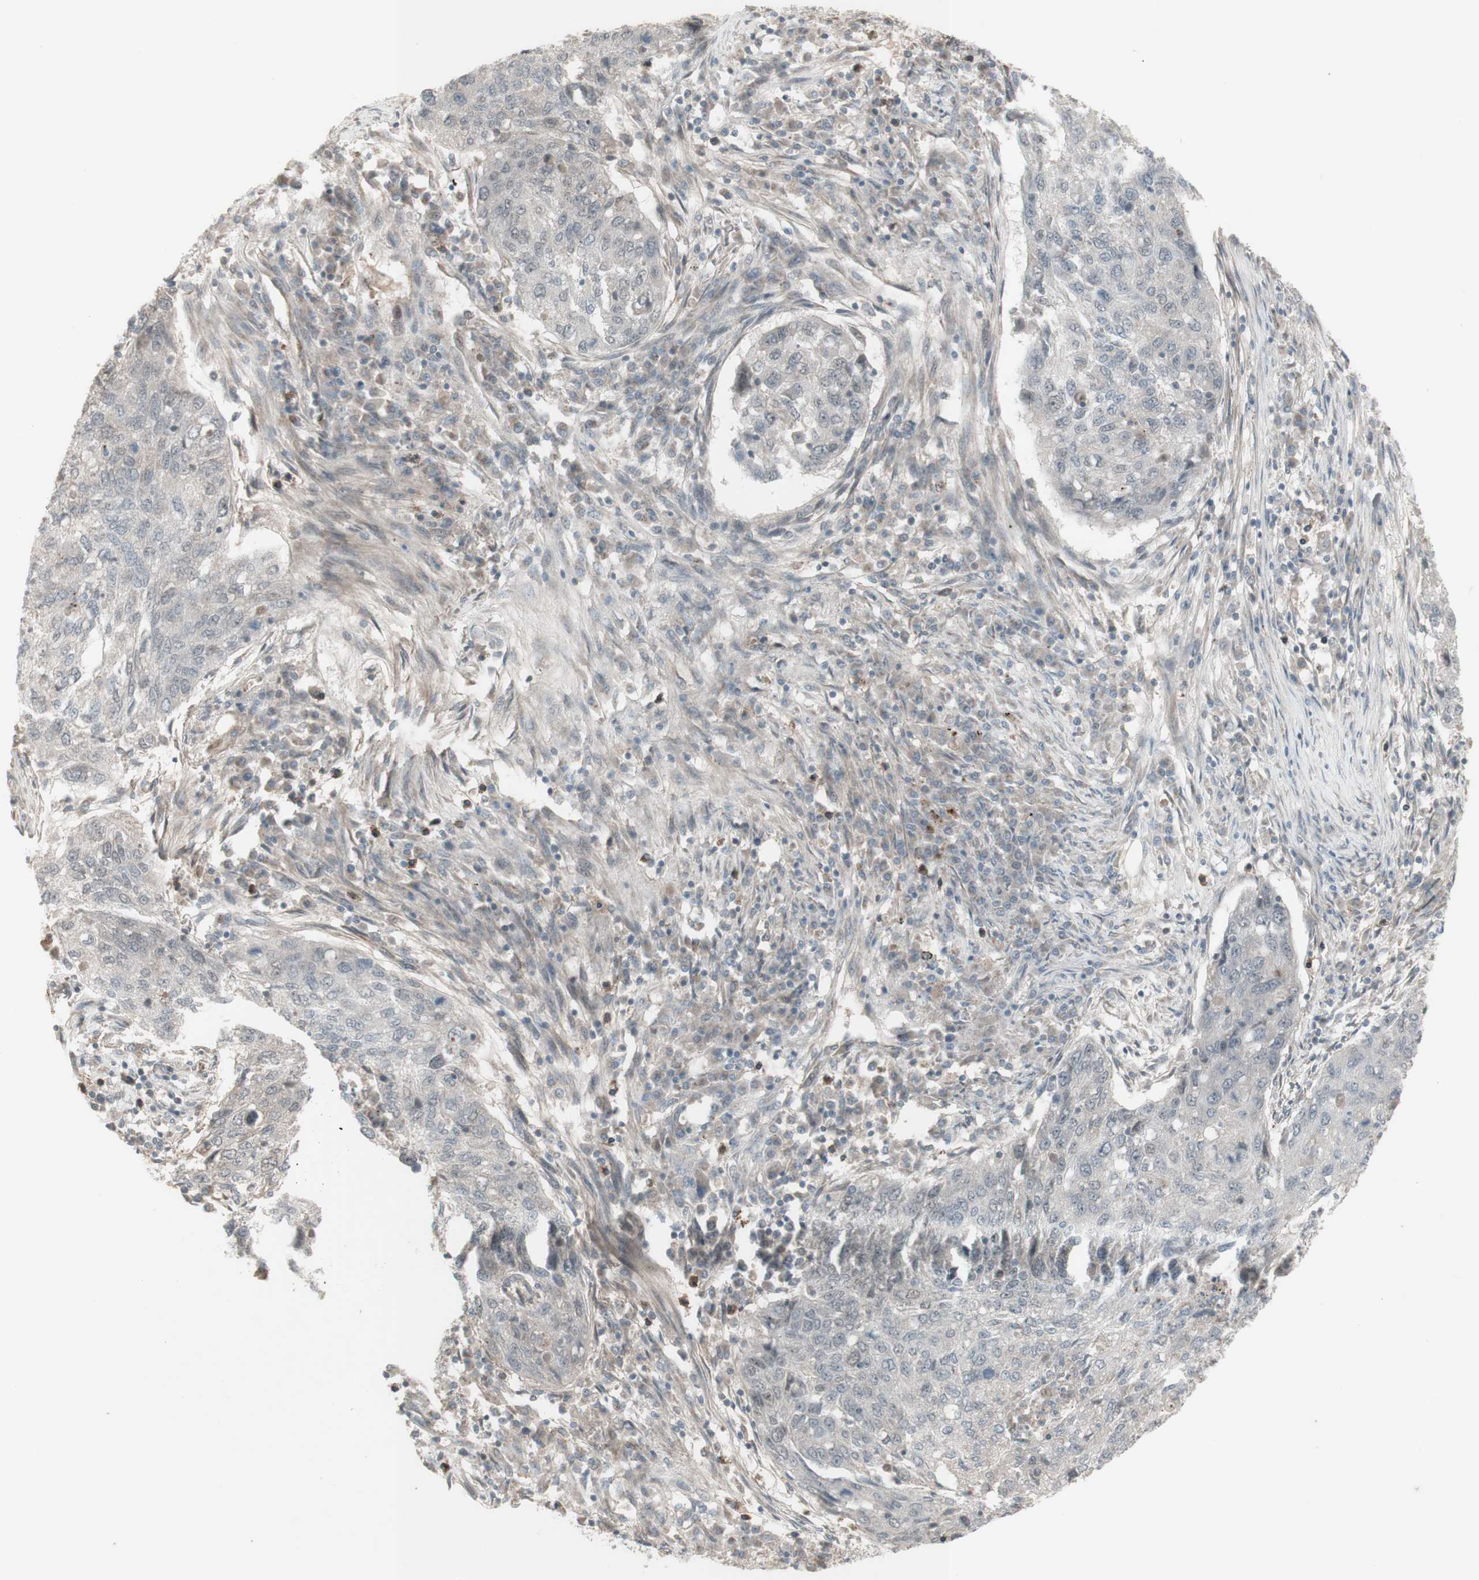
{"staining": {"intensity": "negative", "quantity": "none", "location": "none"}, "tissue": "lung cancer", "cell_type": "Tumor cells", "image_type": "cancer", "snomed": [{"axis": "morphology", "description": "Squamous cell carcinoma, NOS"}, {"axis": "topography", "description": "Lung"}], "caption": "DAB immunohistochemical staining of human lung squamous cell carcinoma reveals no significant expression in tumor cells.", "gene": "MSH6", "patient": {"sex": "female", "age": 63}}